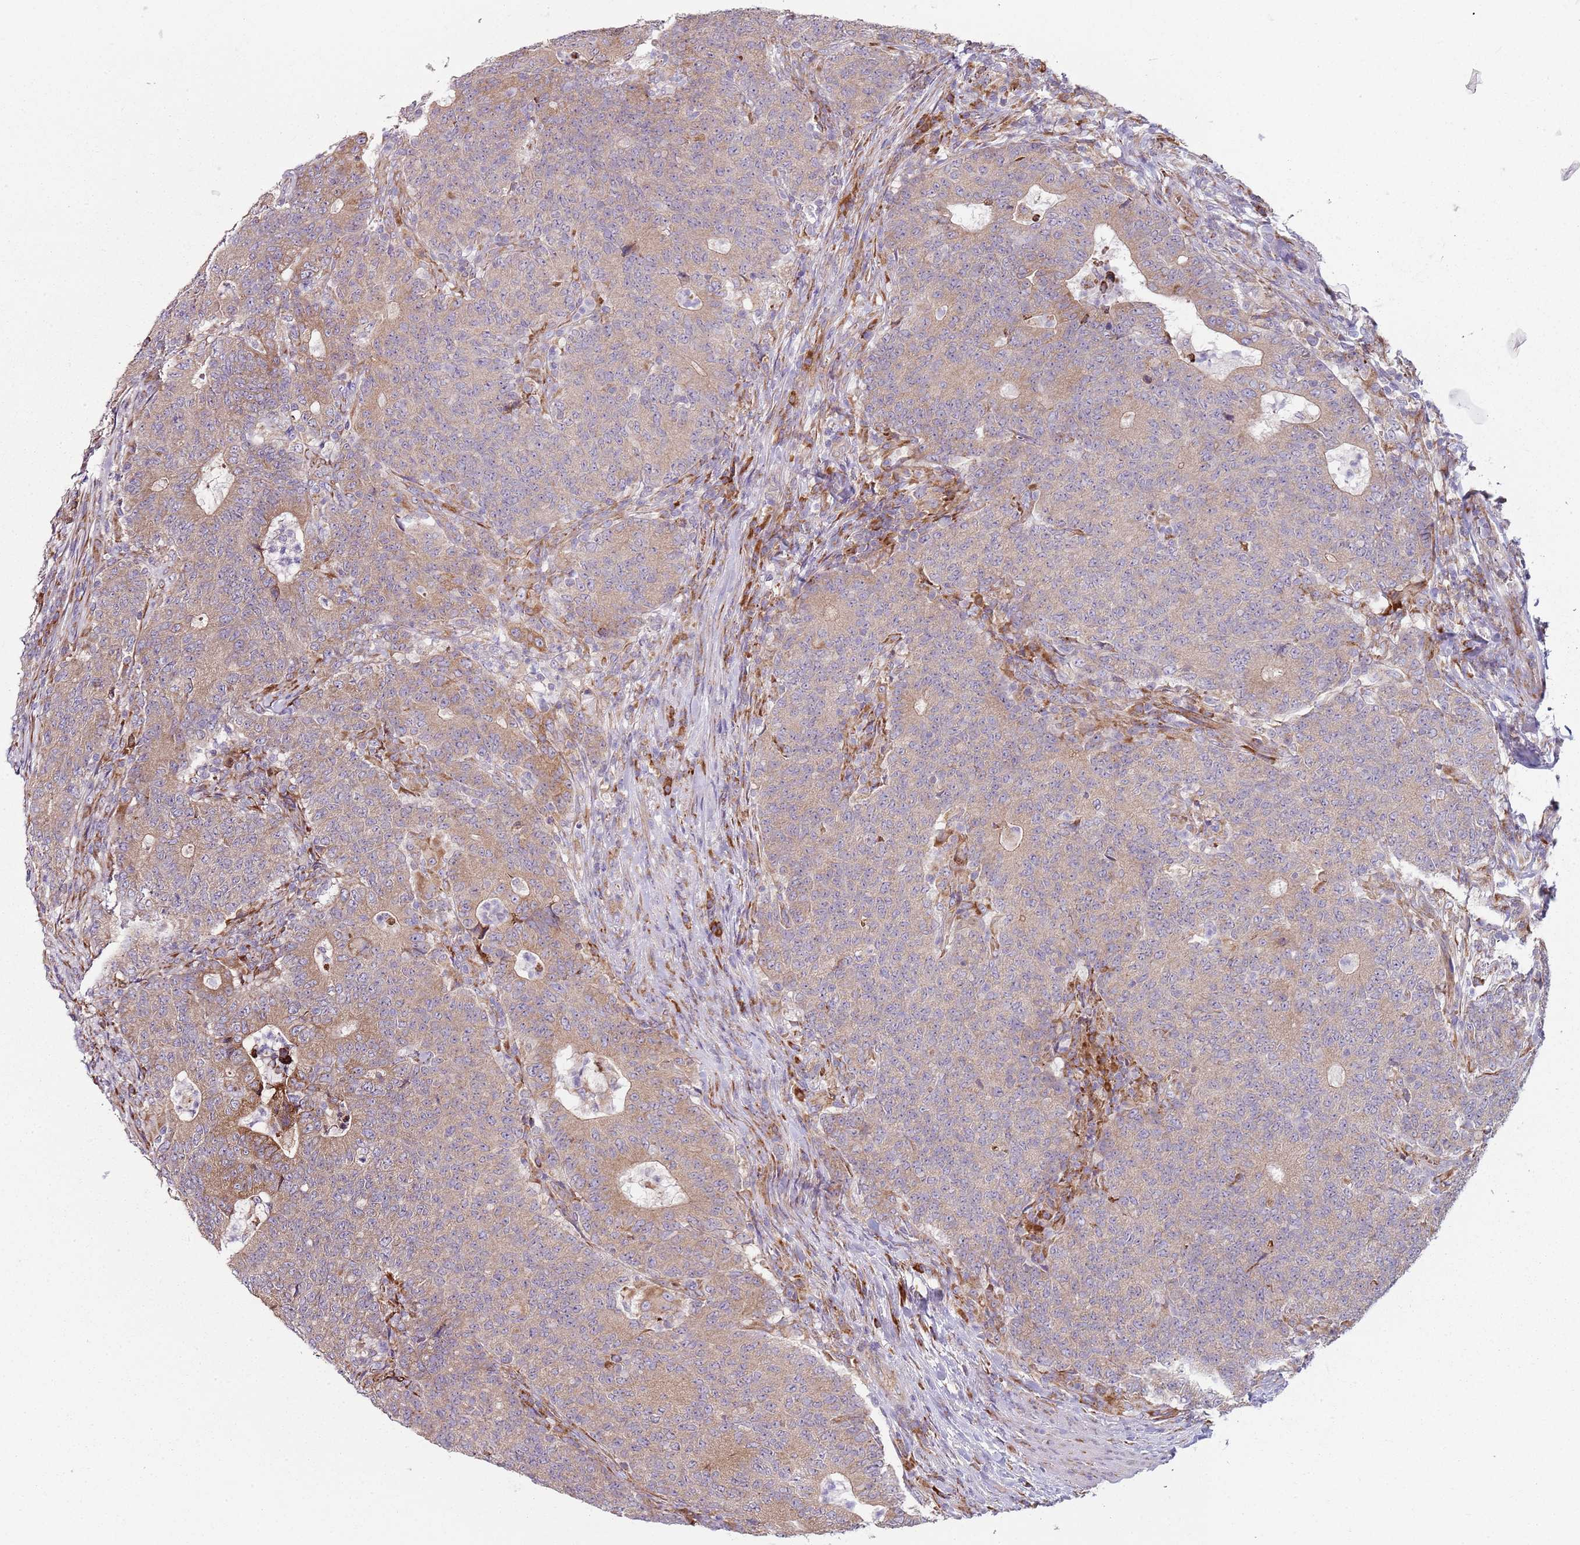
{"staining": {"intensity": "weak", "quantity": "25%-75%", "location": "cytoplasmic/membranous"}, "tissue": "colorectal cancer", "cell_type": "Tumor cells", "image_type": "cancer", "snomed": [{"axis": "morphology", "description": "Adenocarcinoma, NOS"}, {"axis": "topography", "description": "Colon"}], "caption": "High-power microscopy captured an IHC histopathology image of adenocarcinoma (colorectal), revealing weak cytoplasmic/membranous positivity in approximately 25%-75% of tumor cells.", "gene": "SPATA2", "patient": {"sex": "female", "age": 75}}